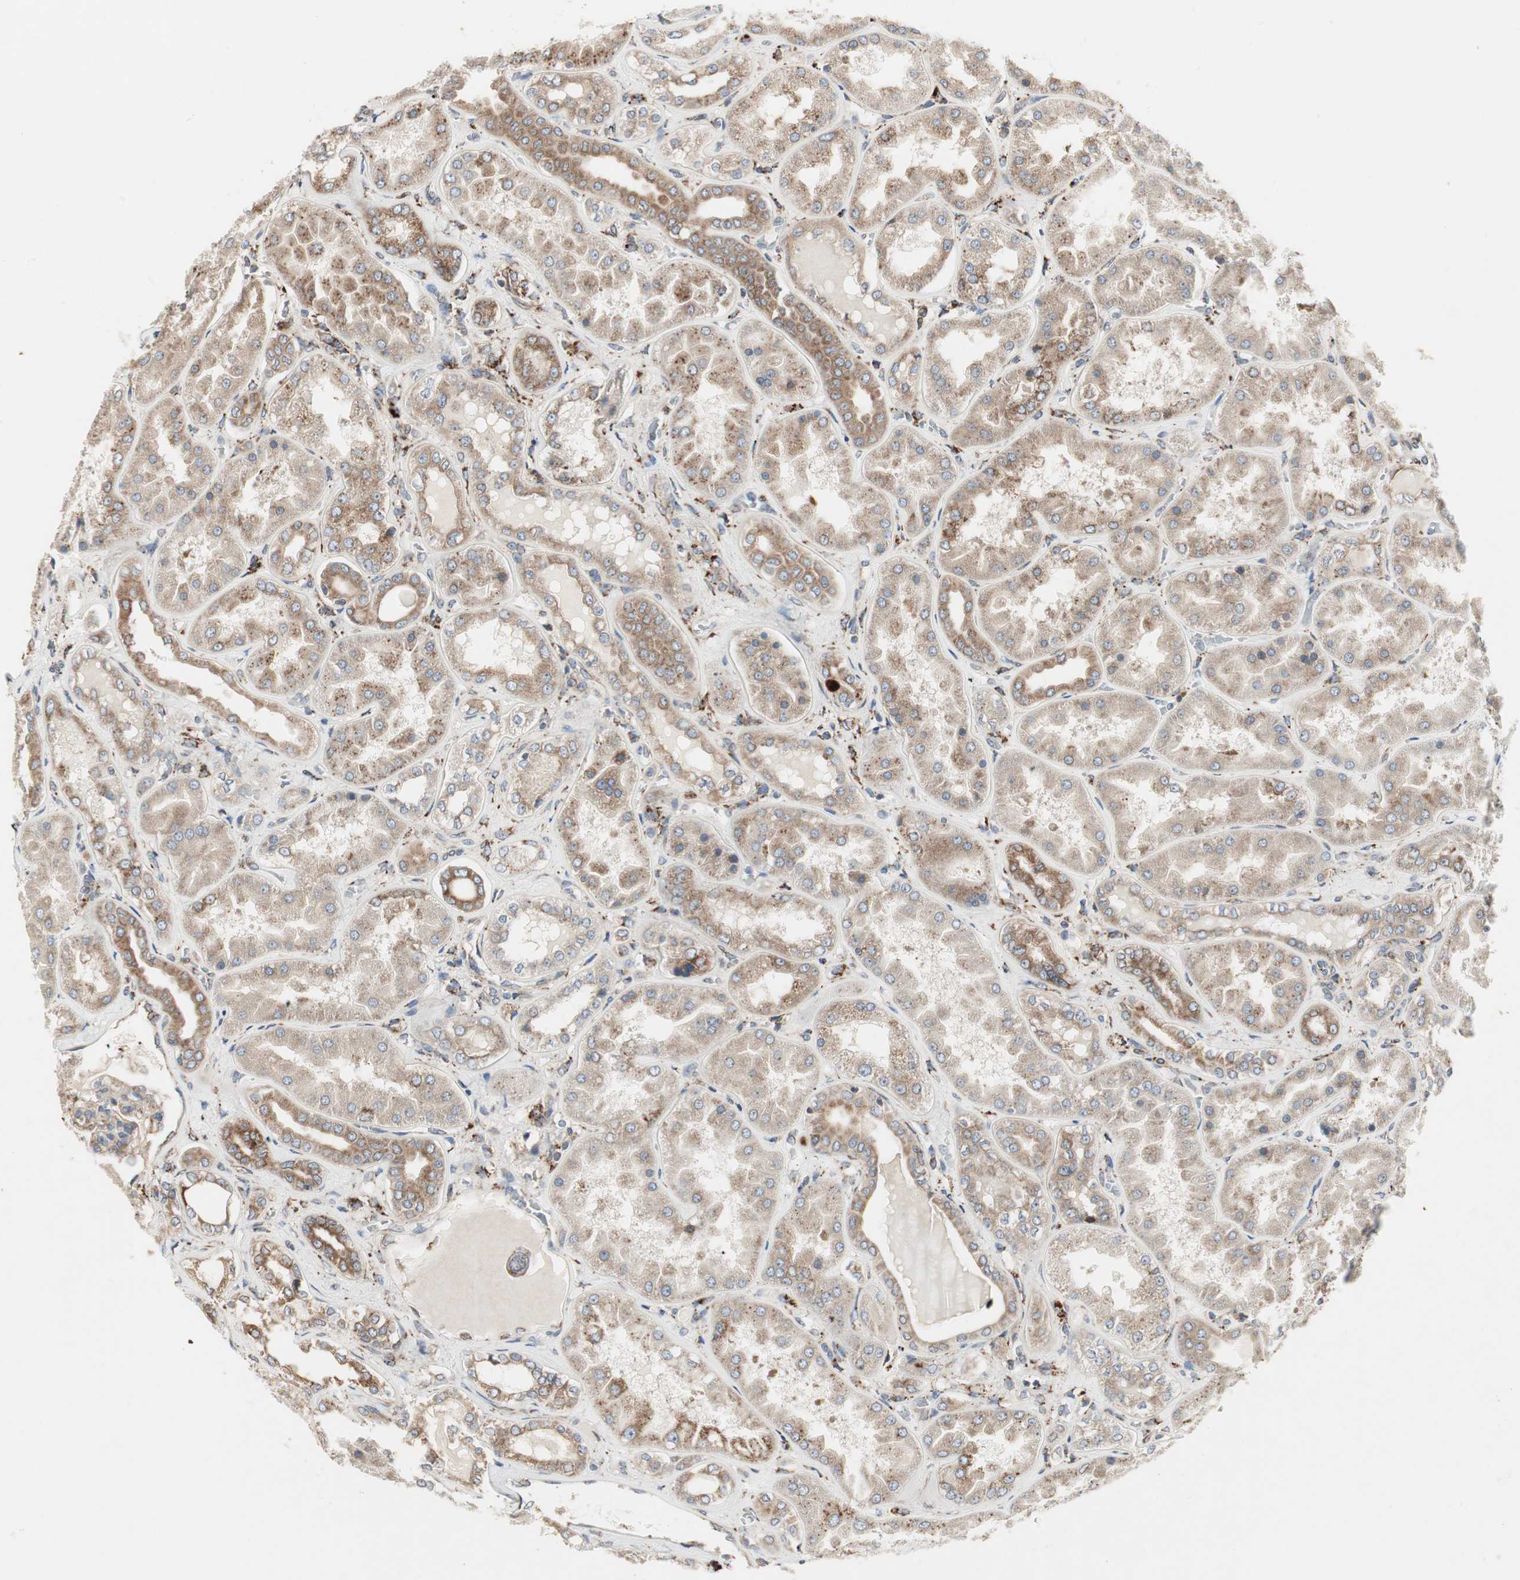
{"staining": {"intensity": "moderate", "quantity": ">75%", "location": "cytoplasmic/membranous"}, "tissue": "kidney", "cell_type": "Cells in glomeruli", "image_type": "normal", "snomed": [{"axis": "morphology", "description": "Normal tissue, NOS"}, {"axis": "topography", "description": "Kidney"}], "caption": "Immunohistochemistry (IHC) of unremarkable kidney exhibits medium levels of moderate cytoplasmic/membranous staining in approximately >75% of cells in glomeruli. (DAB = brown stain, brightfield microscopy at high magnification).", "gene": "H6PD", "patient": {"sex": "female", "age": 56}}